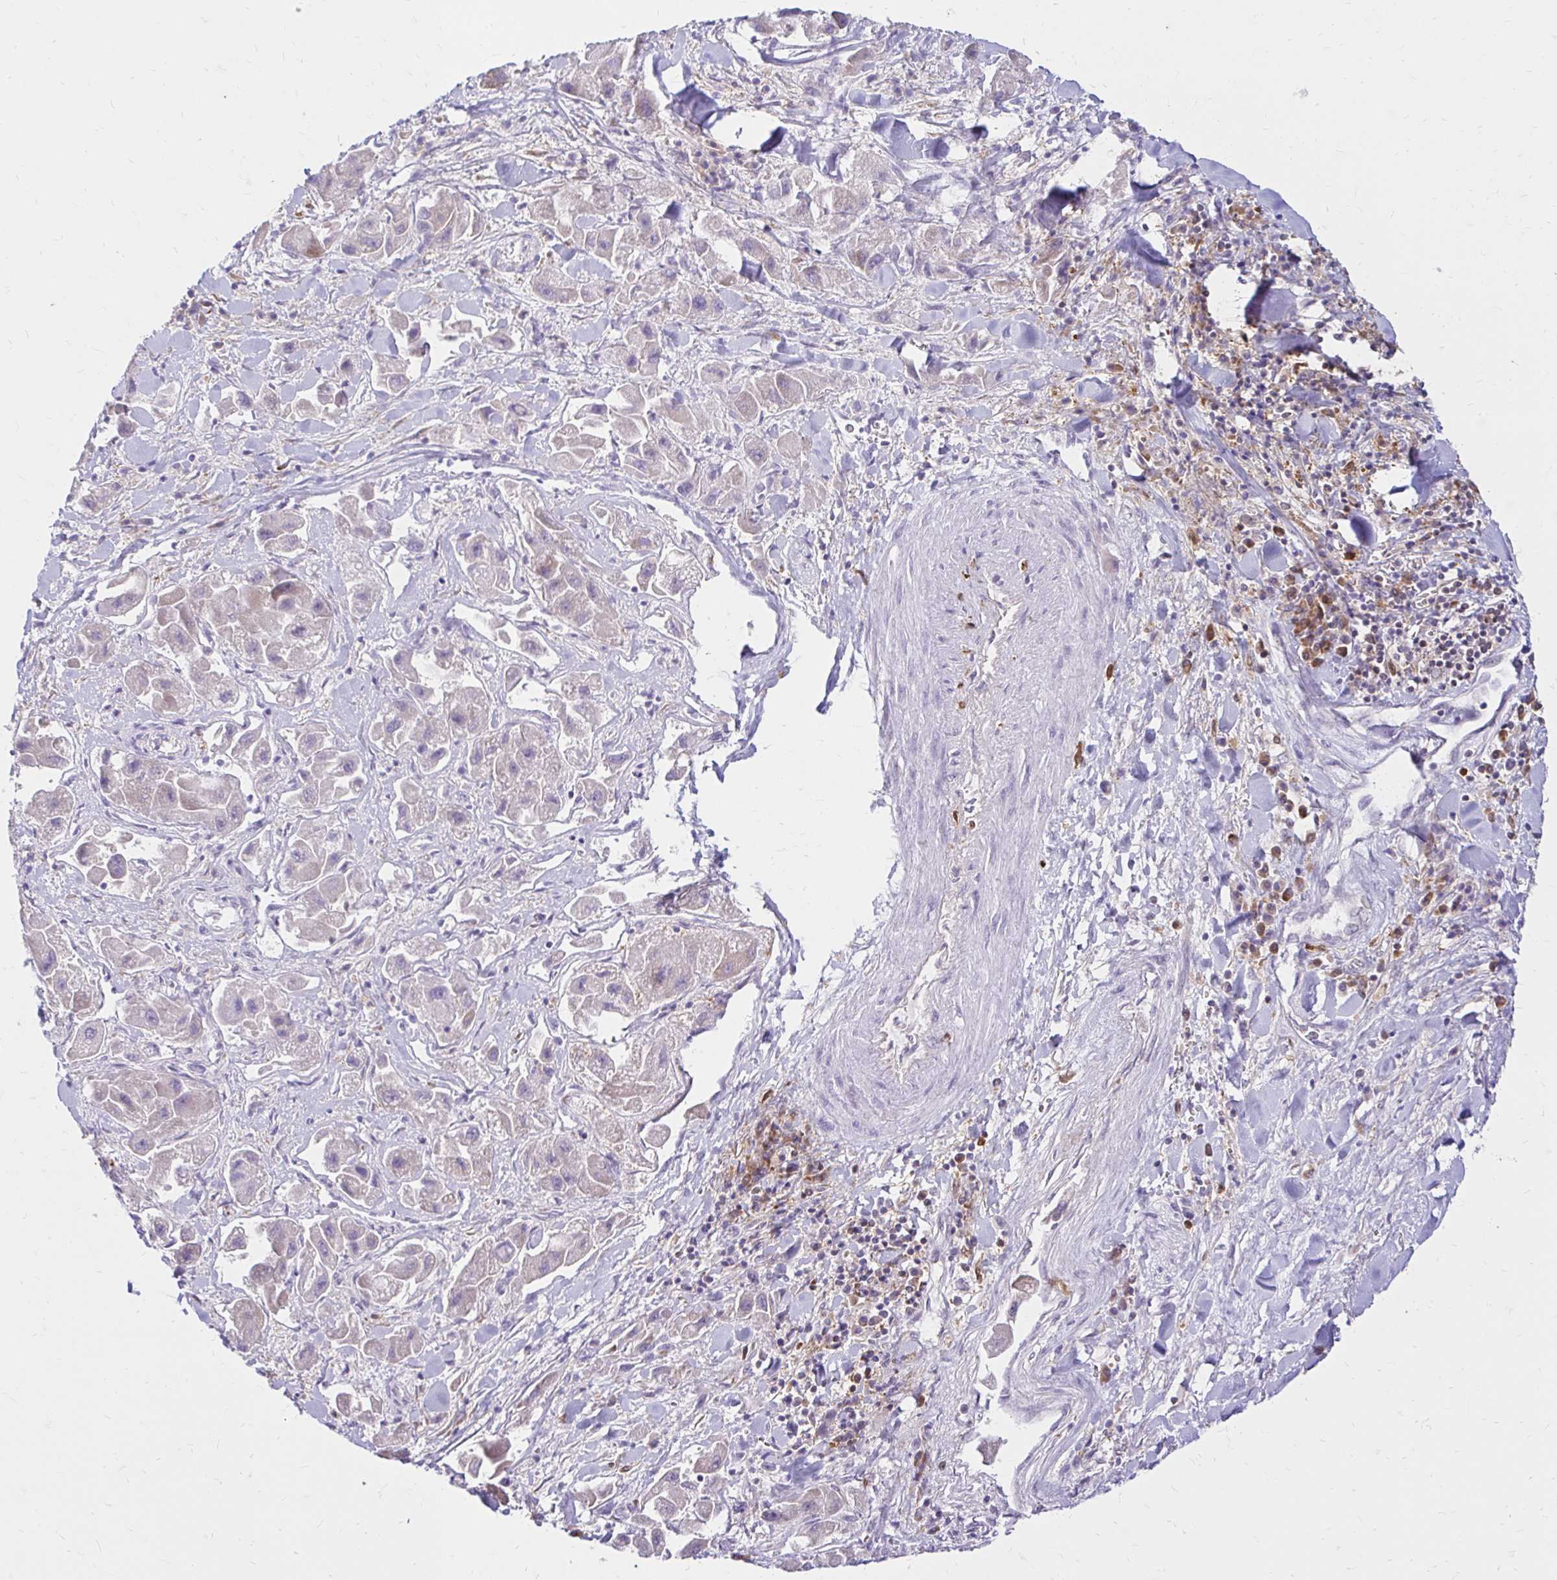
{"staining": {"intensity": "negative", "quantity": "none", "location": "none"}, "tissue": "liver cancer", "cell_type": "Tumor cells", "image_type": "cancer", "snomed": [{"axis": "morphology", "description": "Carcinoma, Hepatocellular, NOS"}, {"axis": "topography", "description": "Liver"}], "caption": "Tumor cells are negative for protein expression in human hepatocellular carcinoma (liver). (Stains: DAB (3,3'-diaminobenzidine) immunohistochemistry with hematoxylin counter stain, Microscopy: brightfield microscopy at high magnification).", "gene": "PYCARD", "patient": {"sex": "male", "age": 24}}